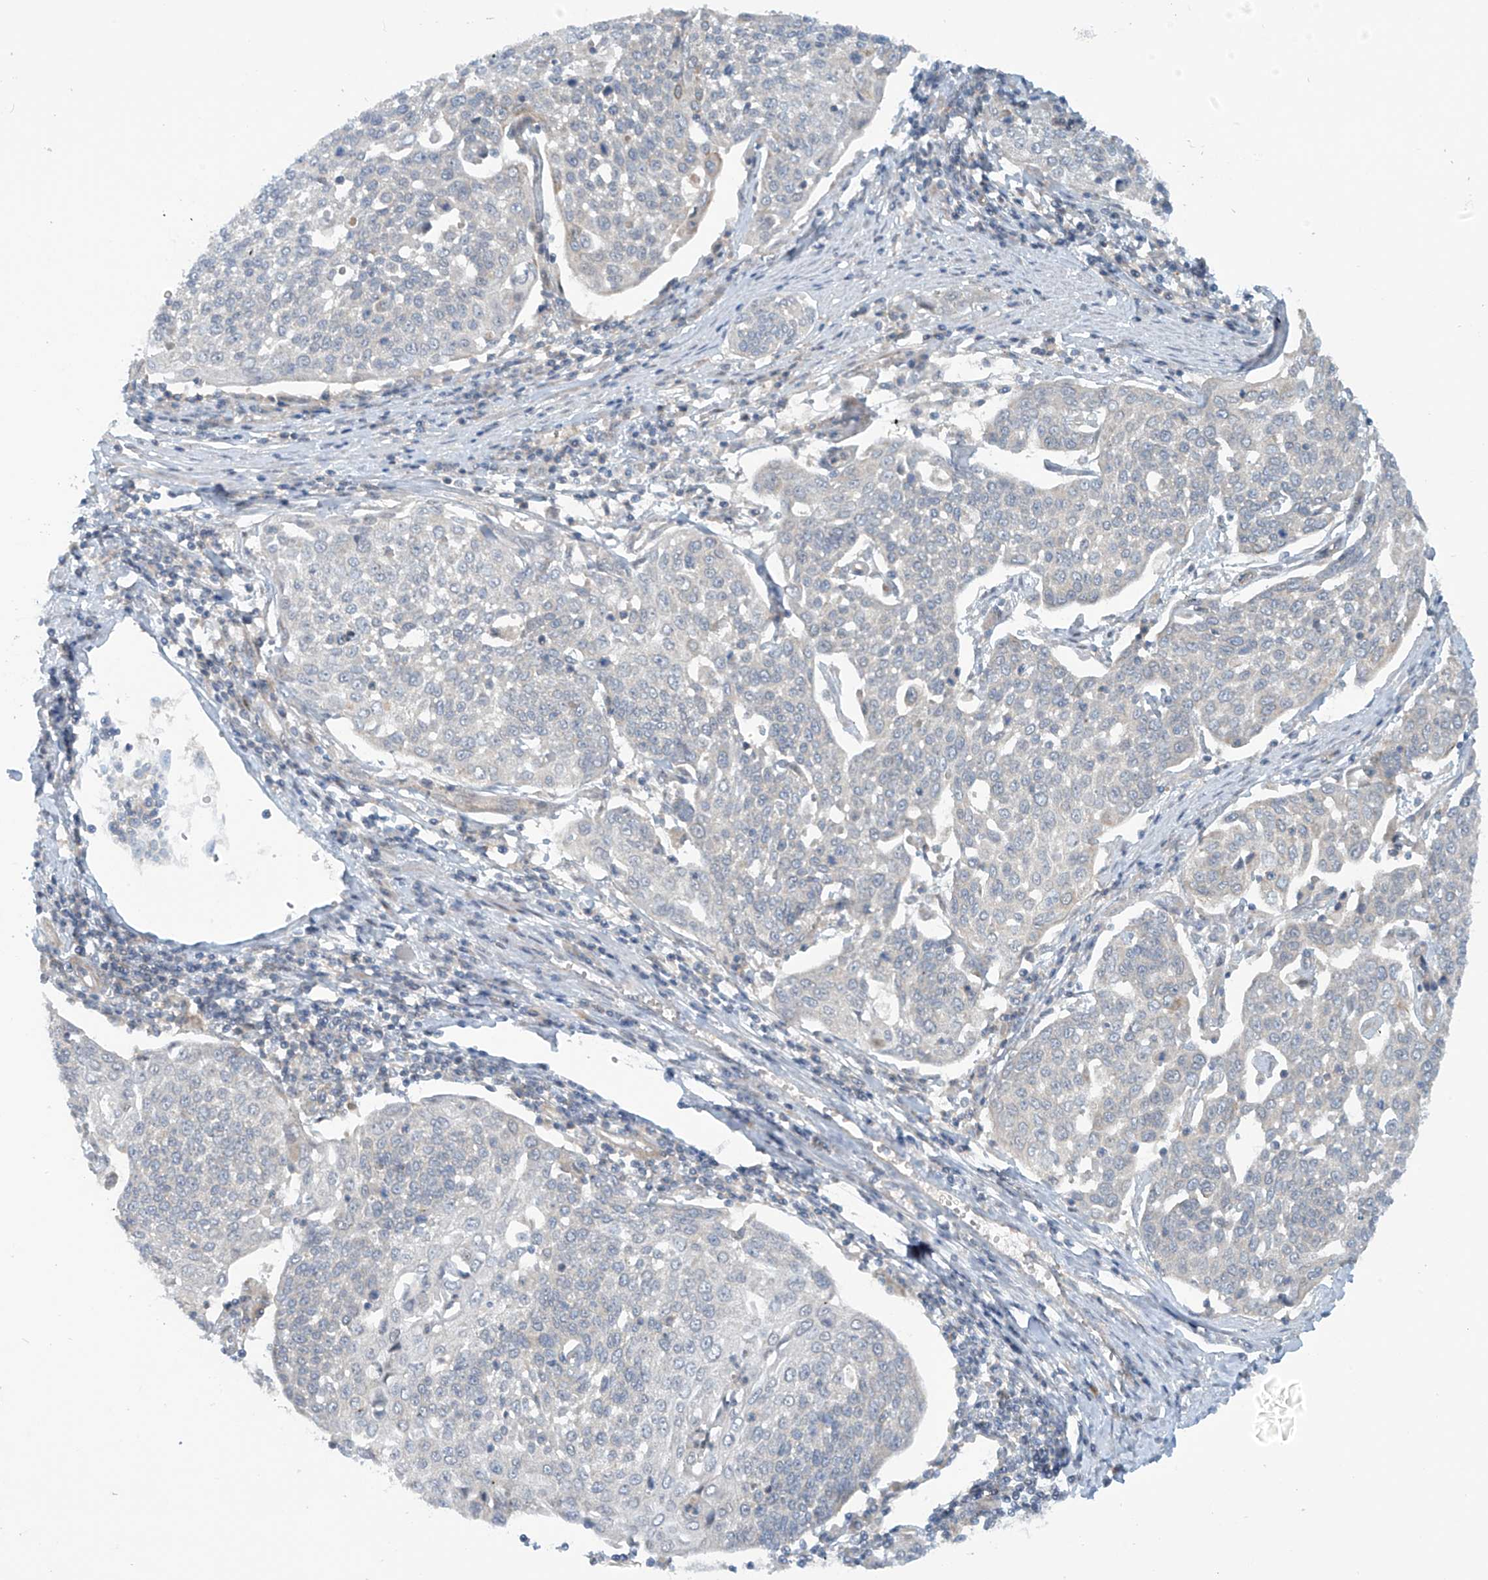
{"staining": {"intensity": "negative", "quantity": "none", "location": "none"}, "tissue": "cervical cancer", "cell_type": "Tumor cells", "image_type": "cancer", "snomed": [{"axis": "morphology", "description": "Squamous cell carcinoma, NOS"}, {"axis": "topography", "description": "Cervix"}], "caption": "The photomicrograph demonstrates no significant expression in tumor cells of cervical squamous cell carcinoma.", "gene": "FSD1L", "patient": {"sex": "female", "age": 34}}